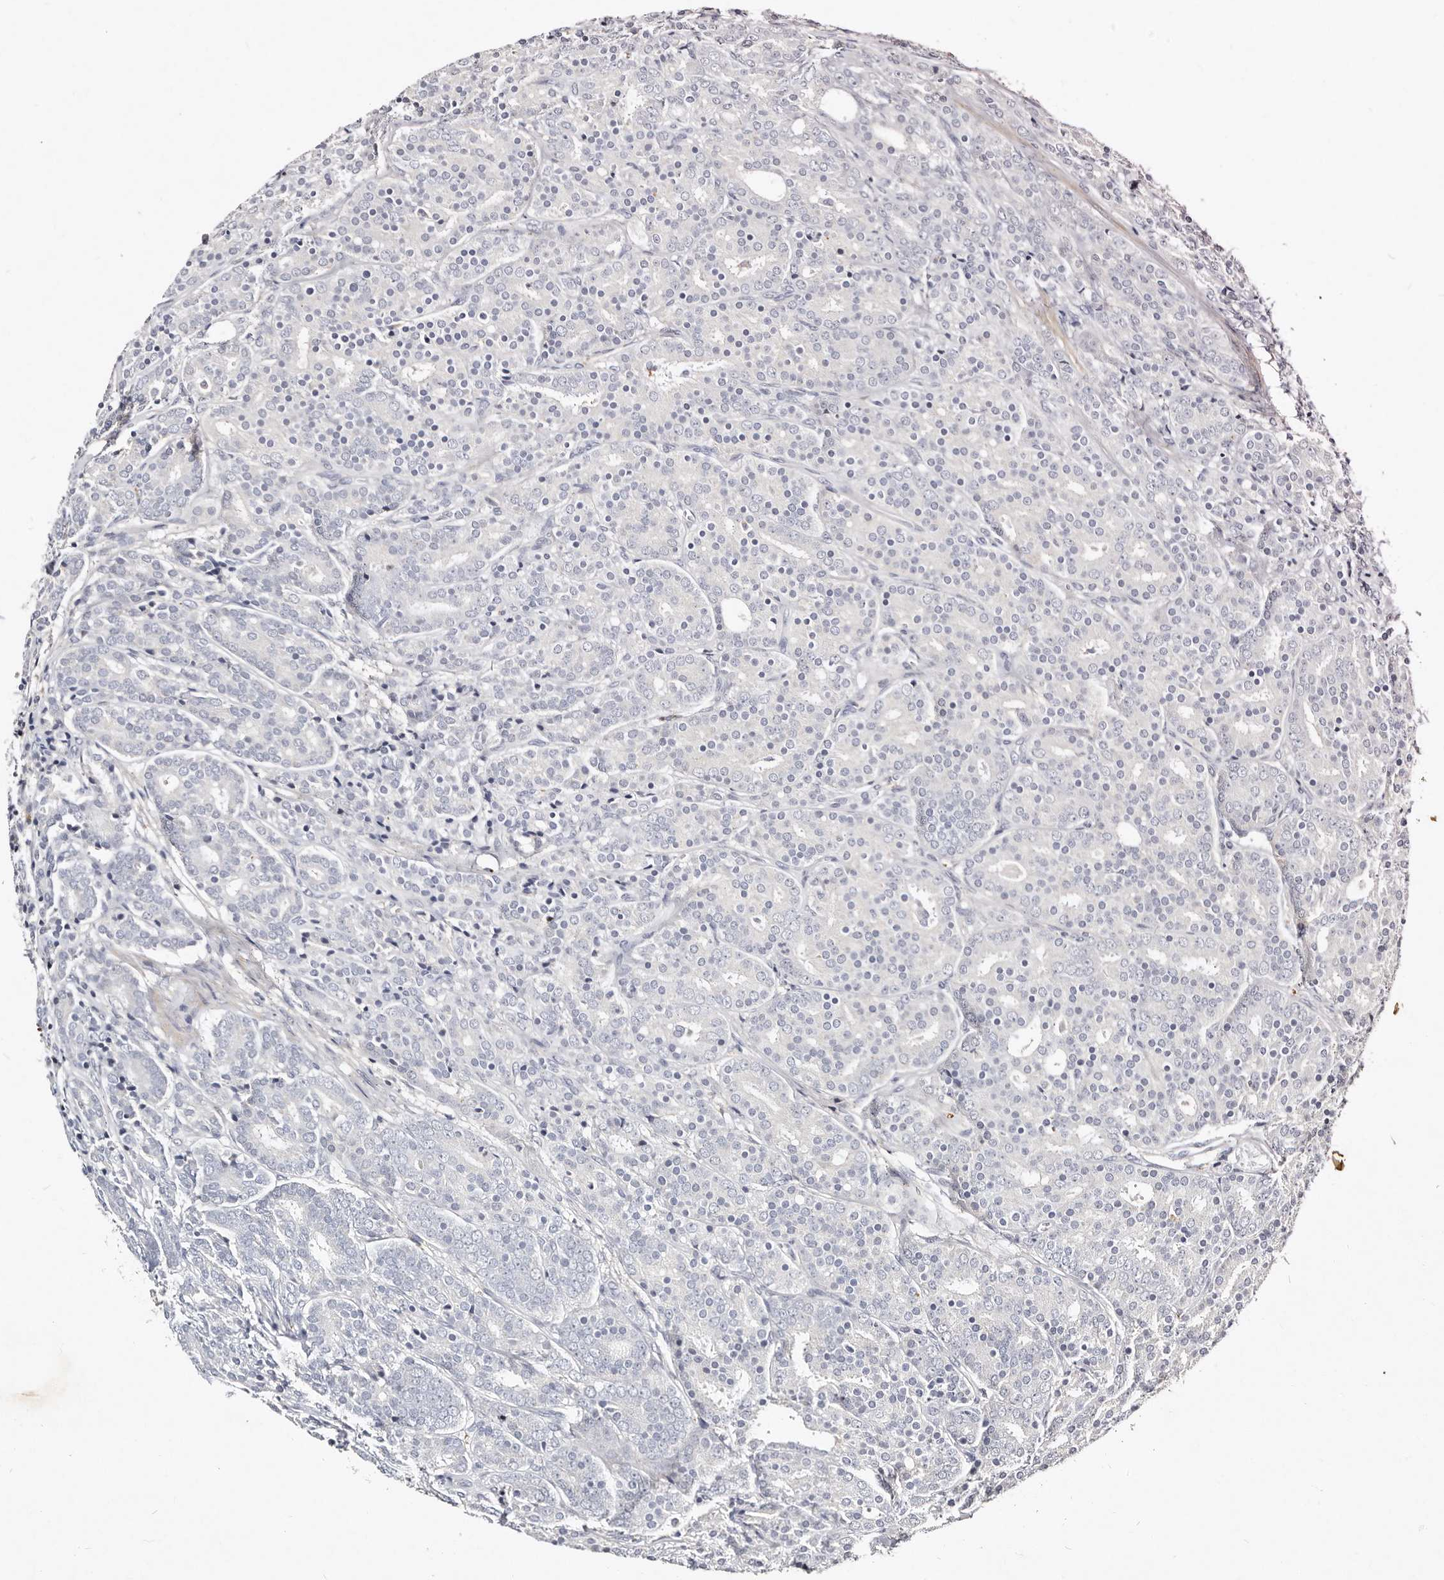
{"staining": {"intensity": "negative", "quantity": "none", "location": "none"}, "tissue": "prostate cancer", "cell_type": "Tumor cells", "image_type": "cancer", "snomed": [{"axis": "morphology", "description": "Adenocarcinoma, High grade"}, {"axis": "topography", "description": "Prostate"}], "caption": "Protein analysis of high-grade adenocarcinoma (prostate) shows no significant expression in tumor cells.", "gene": "MRPS33", "patient": {"sex": "male", "age": 62}}